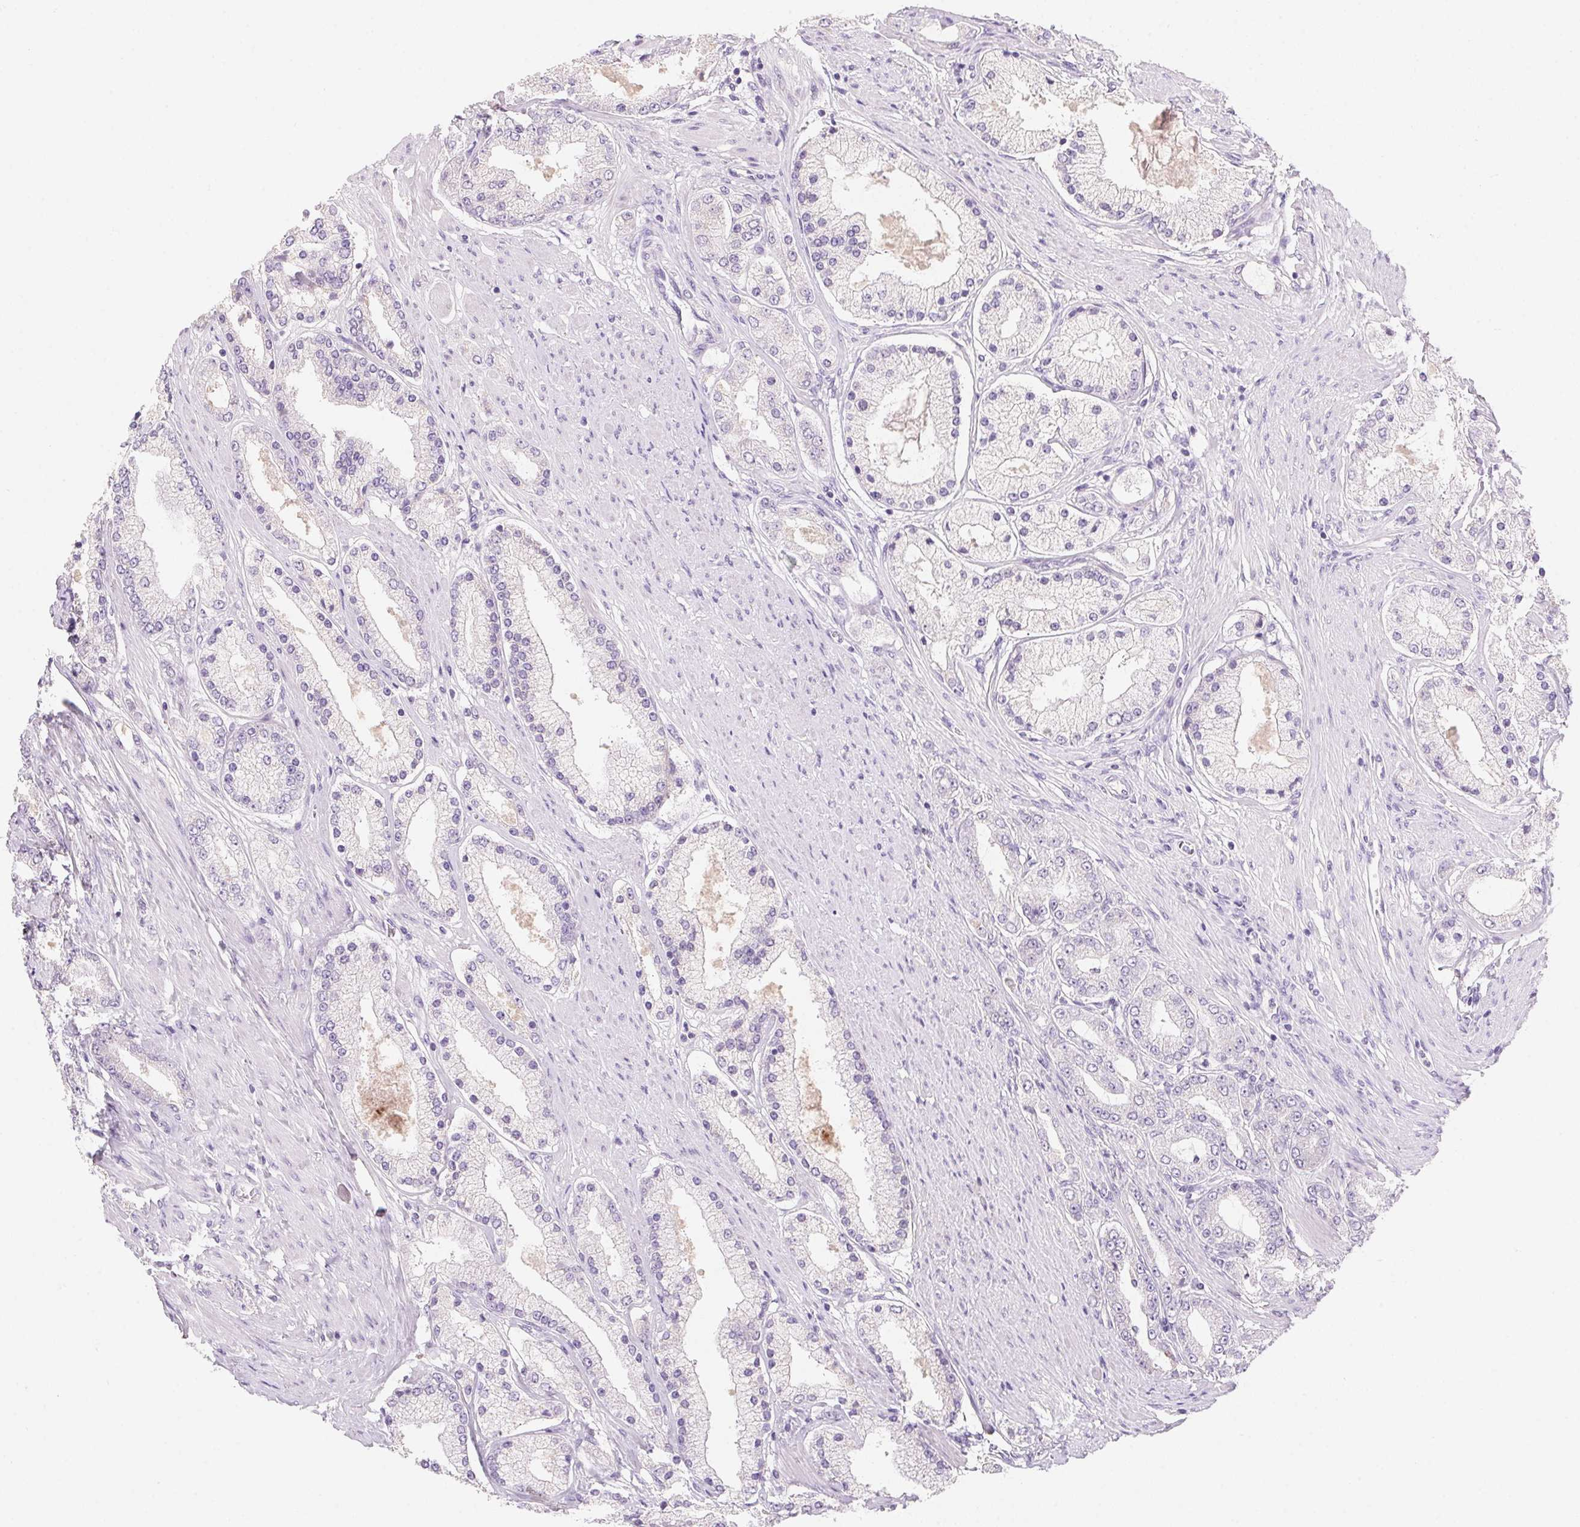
{"staining": {"intensity": "negative", "quantity": "none", "location": "none"}, "tissue": "prostate cancer", "cell_type": "Tumor cells", "image_type": "cancer", "snomed": [{"axis": "morphology", "description": "Adenocarcinoma, High grade"}, {"axis": "topography", "description": "Prostate"}], "caption": "IHC micrograph of neoplastic tissue: prostate cancer stained with DAB (3,3'-diaminobenzidine) reveals no significant protein expression in tumor cells.", "gene": "DPPA5", "patient": {"sex": "male", "age": 67}}